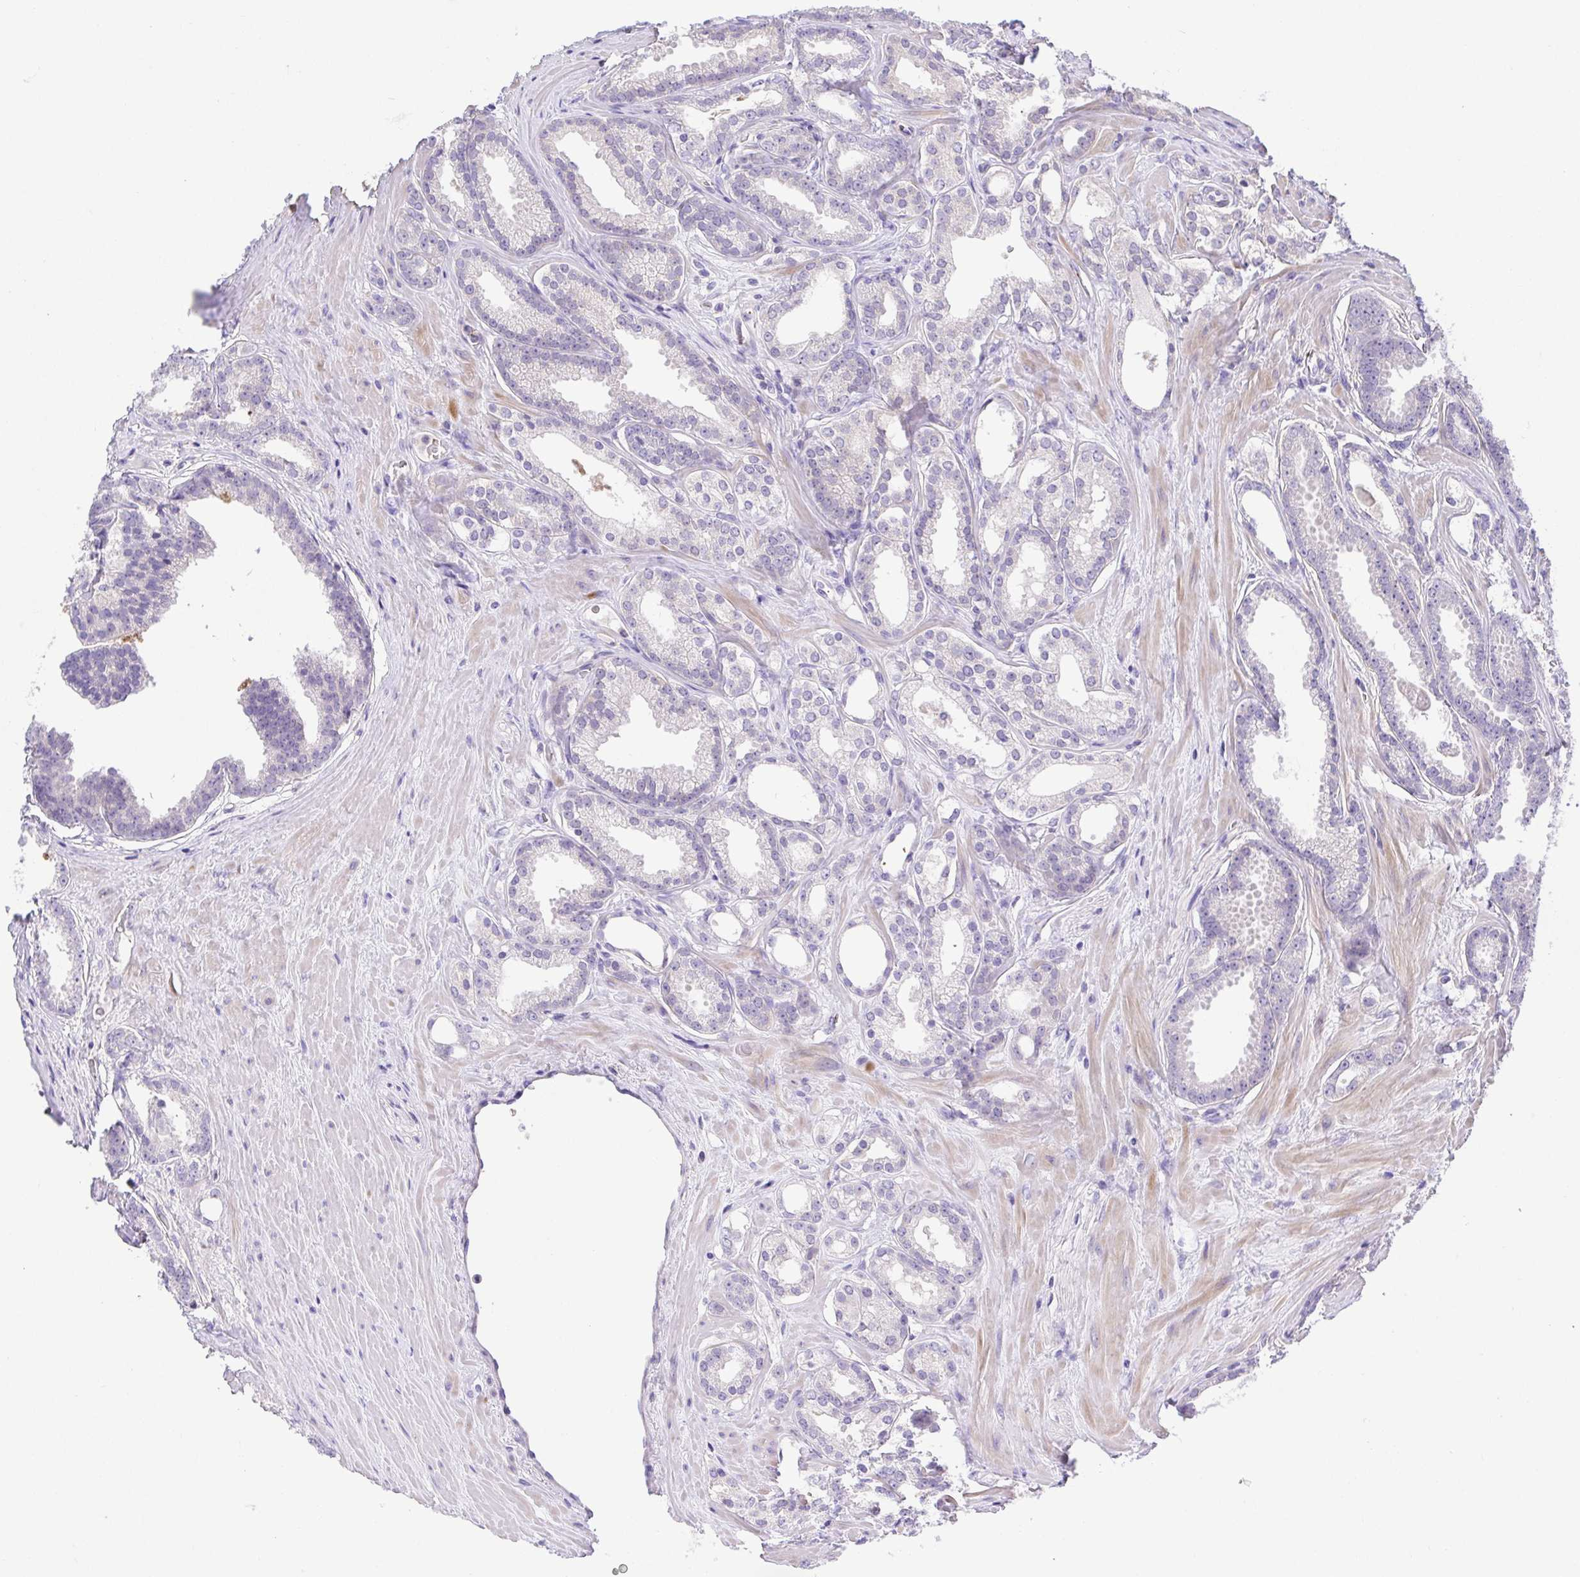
{"staining": {"intensity": "negative", "quantity": "none", "location": "none"}, "tissue": "prostate cancer", "cell_type": "Tumor cells", "image_type": "cancer", "snomed": [{"axis": "morphology", "description": "Adenocarcinoma, Low grade"}, {"axis": "topography", "description": "Prostate"}], "caption": "Image shows no significant protein staining in tumor cells of adenocarcinoma (low-grade) (prostate). (Brightfield microscopy of DAB (3,3'-diaminobenzidine) immunohistochemistry at high magnification).", "gene": "PRR14L", "patient": {"sex": "male", "age": 65}}